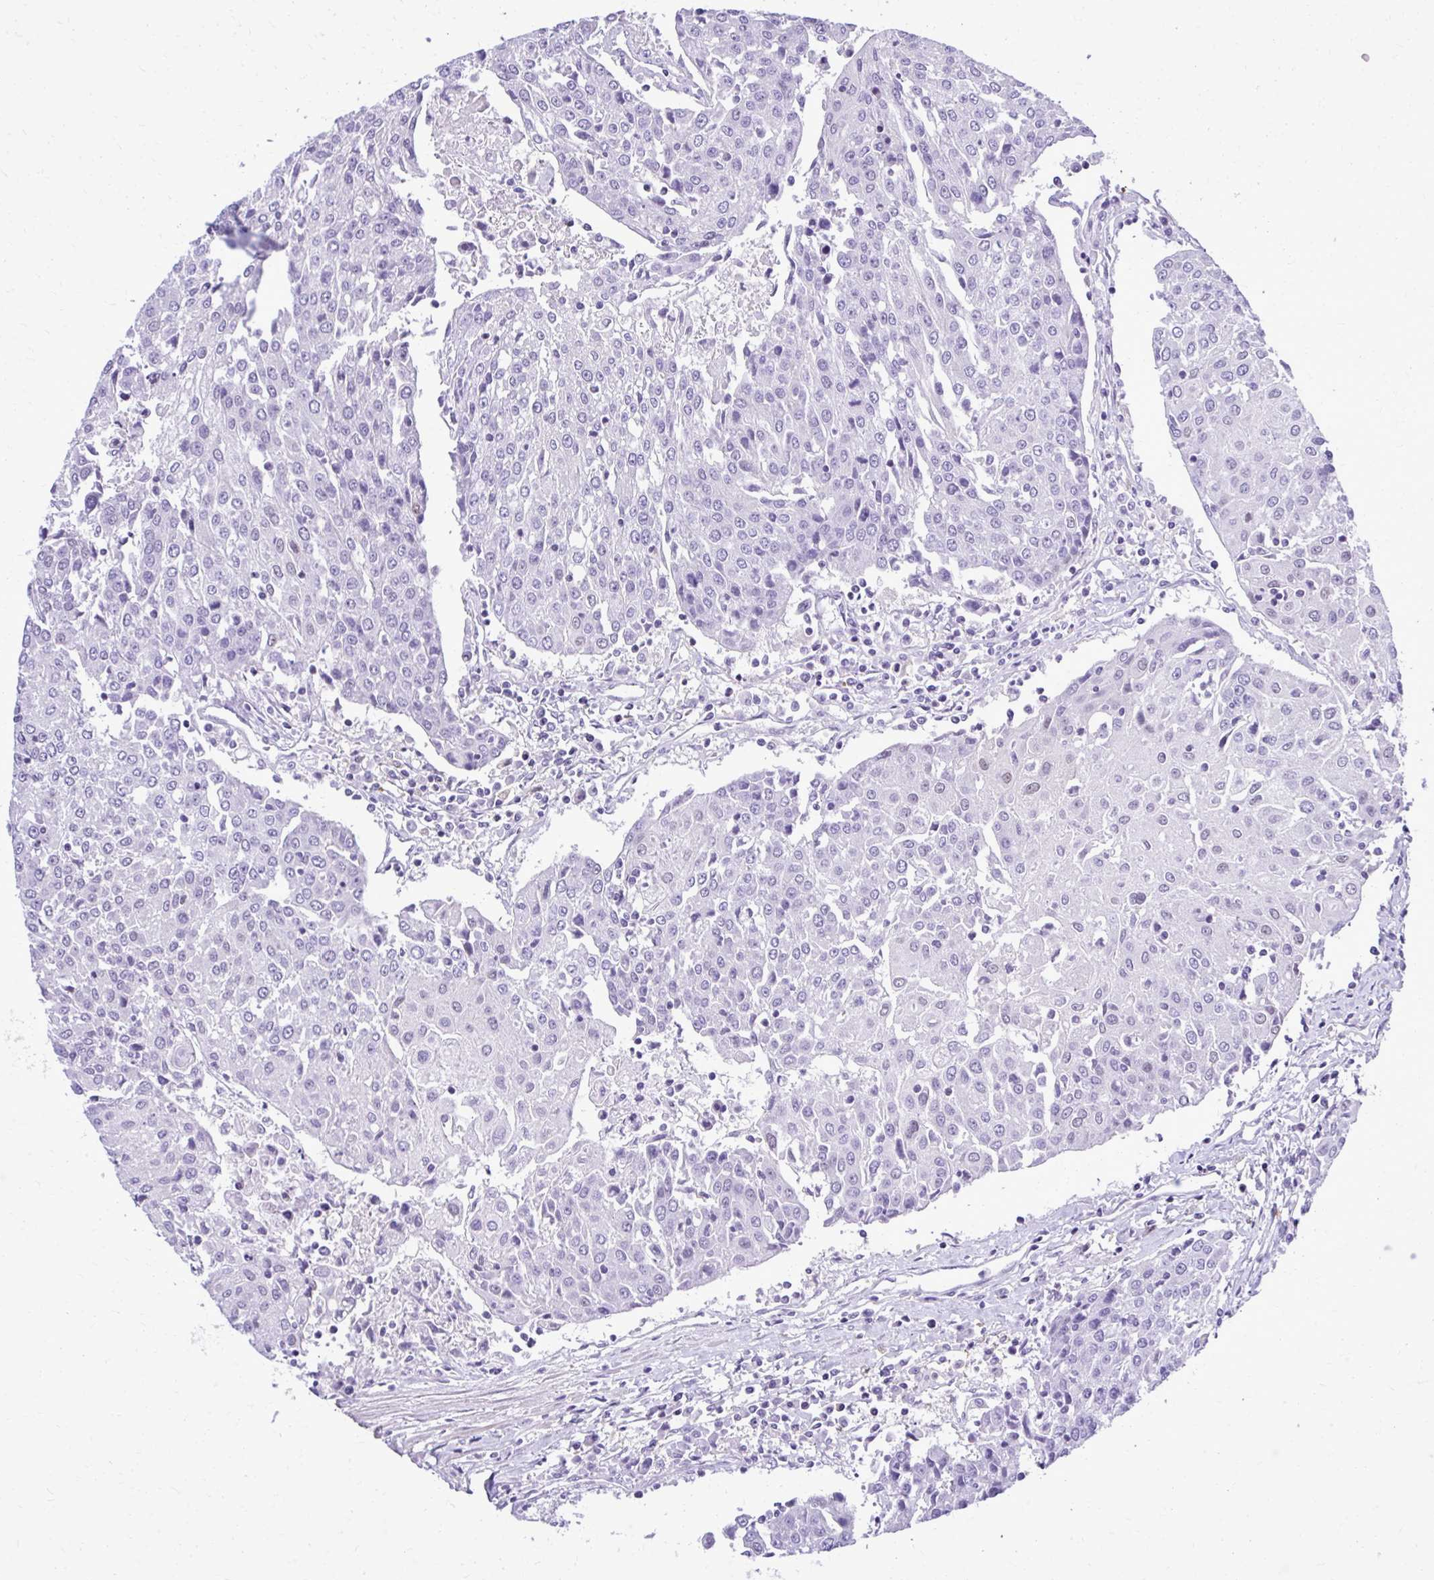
{"staining": {"intensity": "negative", "quantity": "none", "location": "none"}, "tissue": "urothelial cancer", "cell_type": "Tumor cells", "image_type": "cancer", "snomed": [{"axis": "morphology", "description": "Urothelial carcinoma, High grade"}, {"axis": "topography", "description": "Urinary bladder"}], "caption": "A high-resolution micrograph shows immunohistochemistry (IHC) staining of urothelial cancer, which displays no significant positivity in tumor cells.", "gene": "RASL11B", "patient": {"sex": "female", "age": 85}}